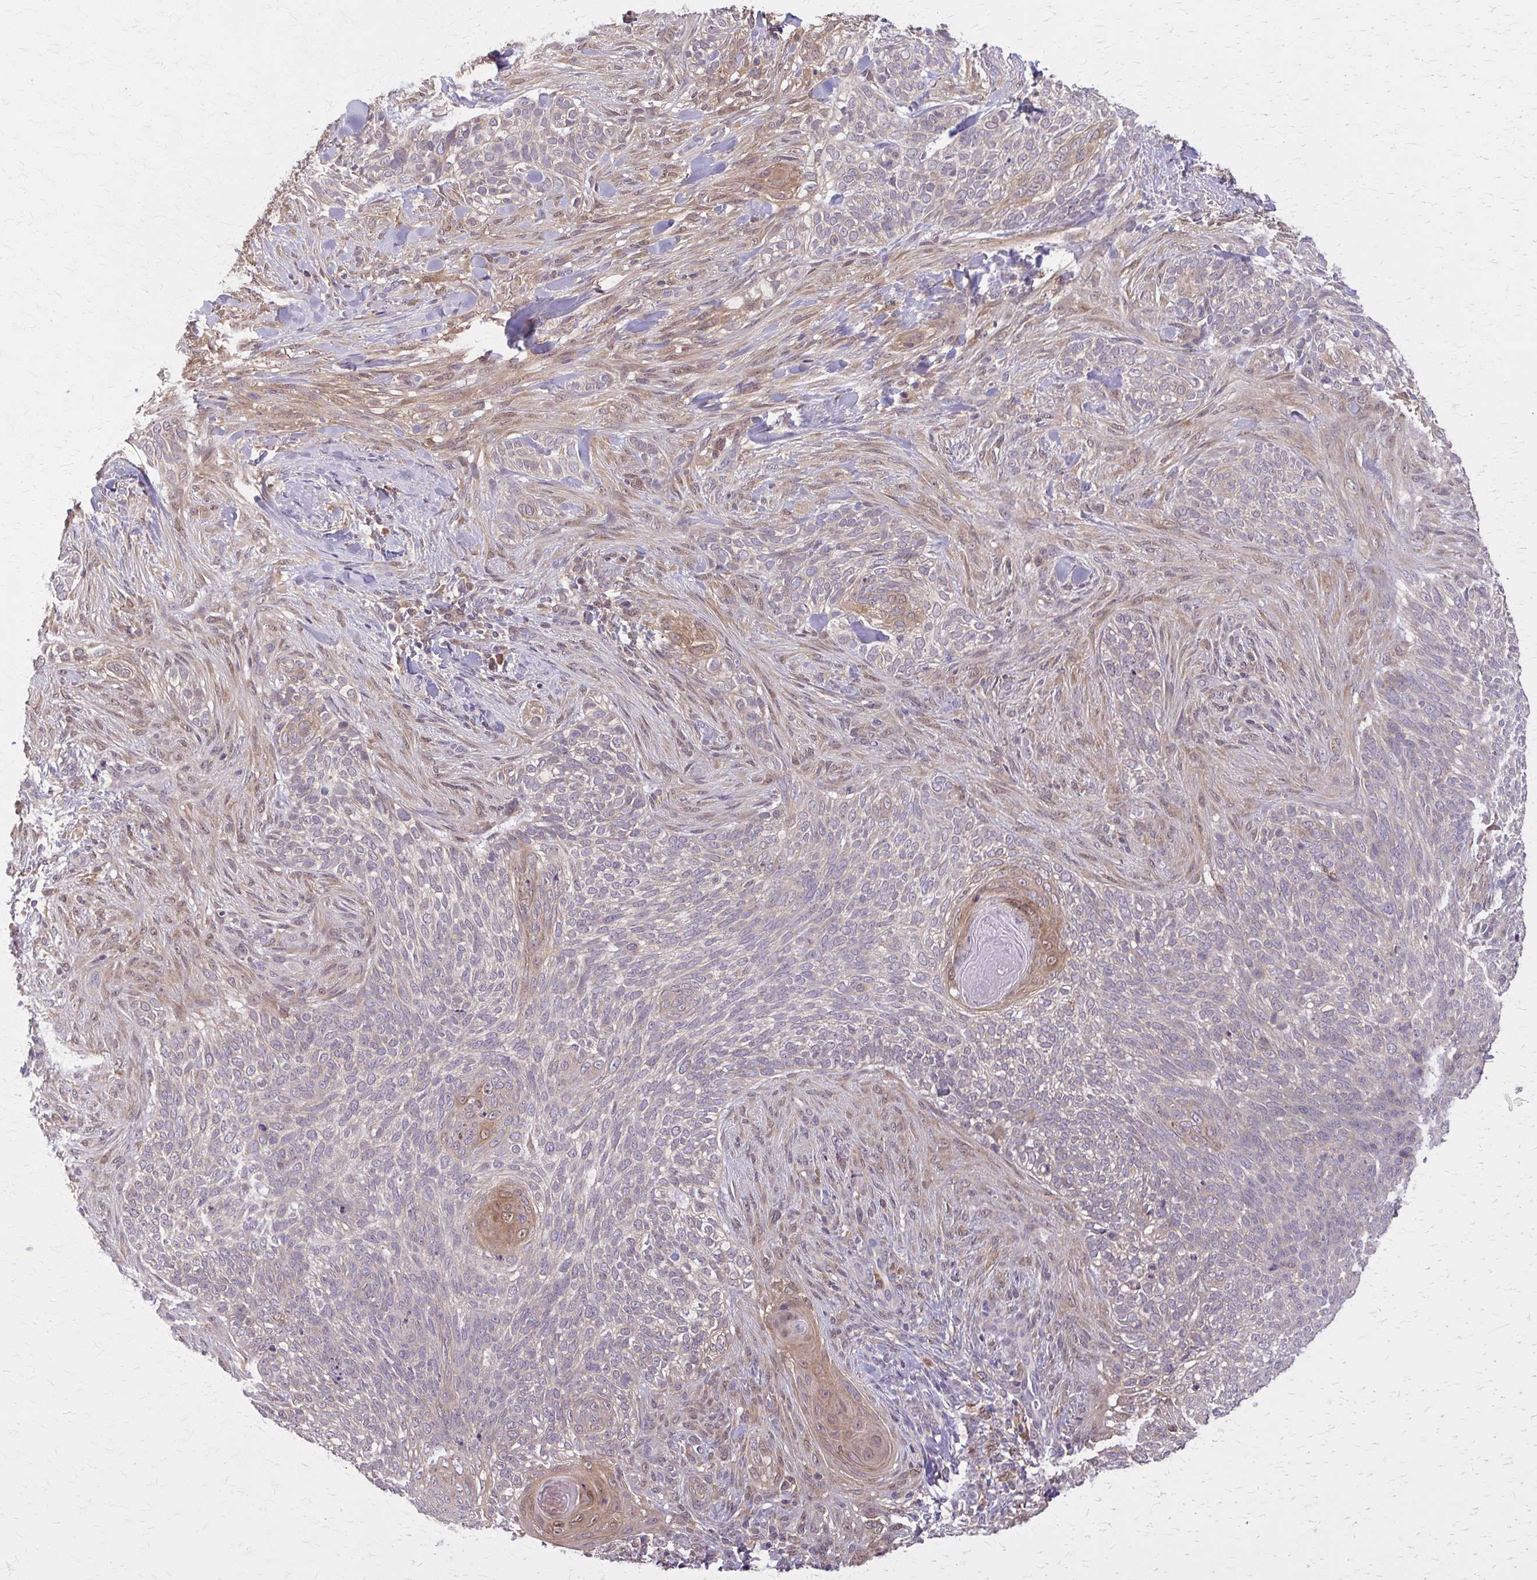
{"staining": {"intensity": "negative", "quantity": "none", "location": "none"}, "tissue": "skin cancer", "cell_type": "Tumor cells", "image_type": "cancer", "snomed": [{"axis": "morphology", "description": "Basal cell carcinoma"}, {"axis": "topography", "description": "Skin"}], "caption": "IHC micrograph of neoplastic tissue: skin cancer (basal cell carcinoma) stained with DAB exhibits no significant protein expression in tumor cells.", "gene": "NRBF2", "patient": {"sex": "female", "age": 48}}